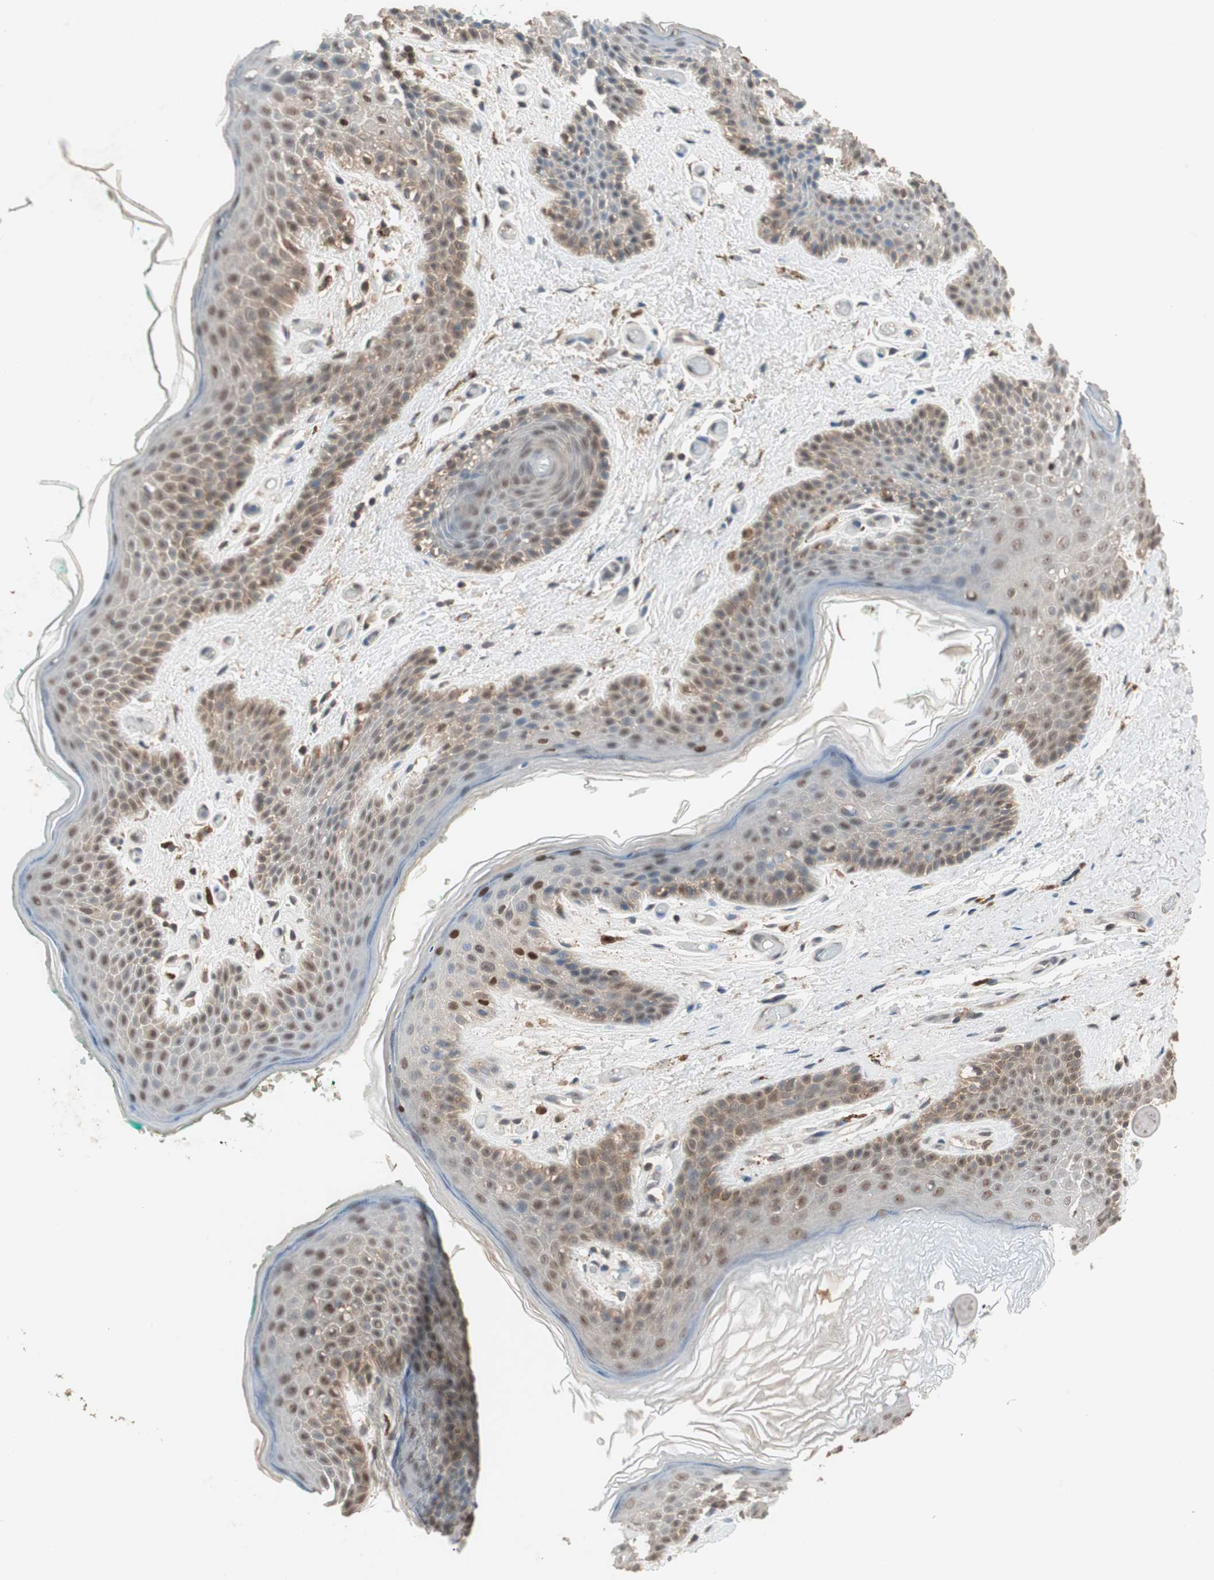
{"staining": {"intensity": "moderate", "quantity": ">75%", "location": "cytoplasmic/membranous,nuclear"}, "tissue": "skin", "cell_type": "Epidermal cells", "image_type": "normal", "snomed": [{"axis": "morphology", "description": "Normal tissue, NOS"}, {"axis": "topography", "description": "Anal"}], "caption": "Skin stained with DAB (3,3'-diaminobenzidine) immunohistochemistry (IHC) exhibits medium levels of moderate cytoplasmic/membranous,nuclear positivity in approximately >75% of epidermal cells. (Stains: DAB in brown, nuclei in blue, Microscopy: brightfield microscopy at high magnification).", "gene": "GART", "patient": {"sex": "male", "age": 74}}